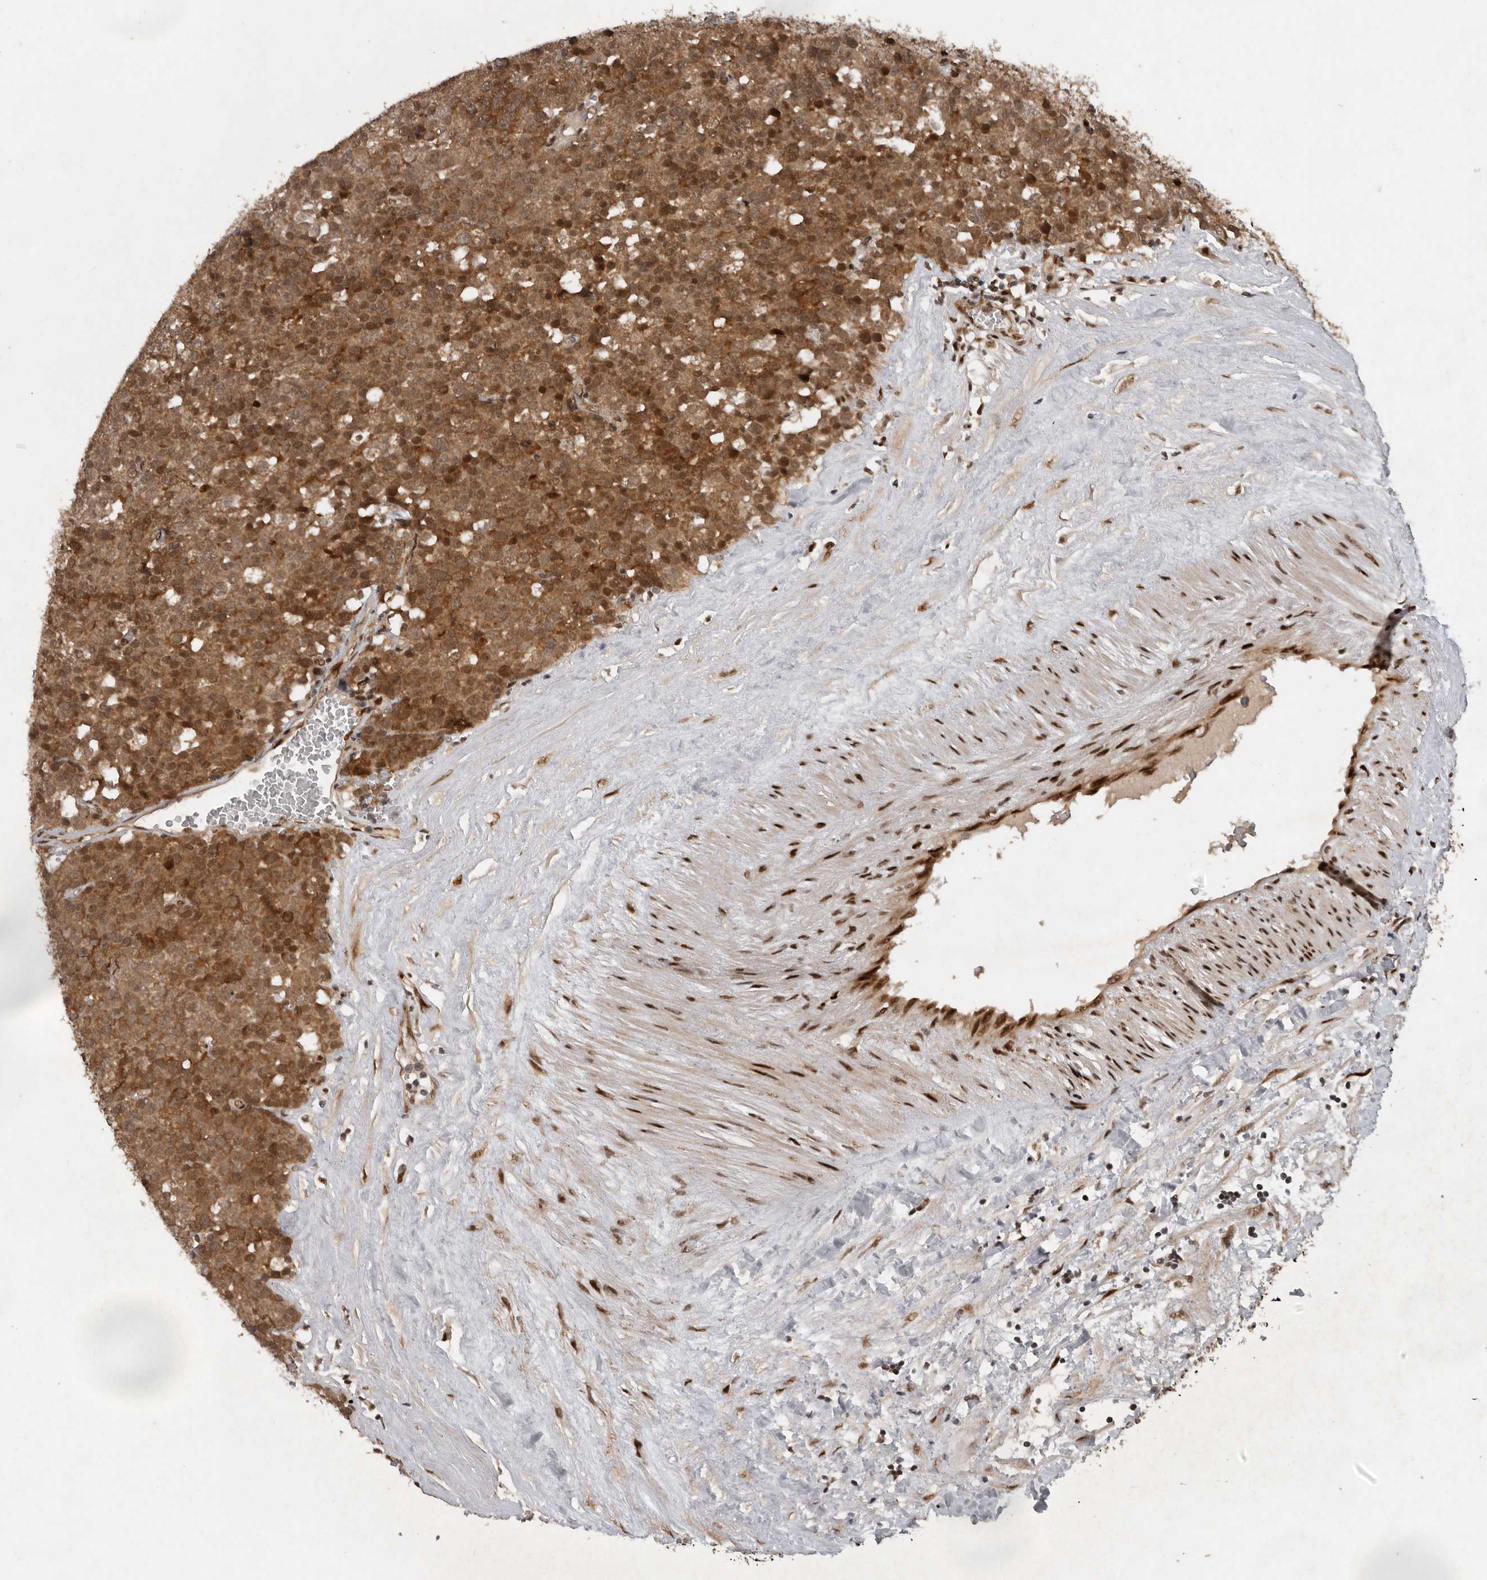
{"staining": {"intensity": "moderate", "quantity": ">75%", "location": "cytoplasmic/membranous,nuclear"}, "tissue": "testis cancer", "cell_type": "Tumor cells", "image_type": "cancer", "snomed": [{"axis": "morphology", "description": "Seminoma, NOS"}, {"axis": "topography", "description": "Testis"}], "caption": "Testis cancer (seminoma) stained with DAB (3,3'-diaminobenzidine) immunohistochemistry demonstrates medium levels of moderate cytoplasmic/membranous and nuclear positivity in about >75% of tumor cells. The protein is stained brown, and the nuclei are stained in blue (DAB (3,3'-diaminobenzidine) IHC with brightfield microscopy, high magnification).", "gene": "CDC27", "patient": {"sex": "male", "age": 71}}